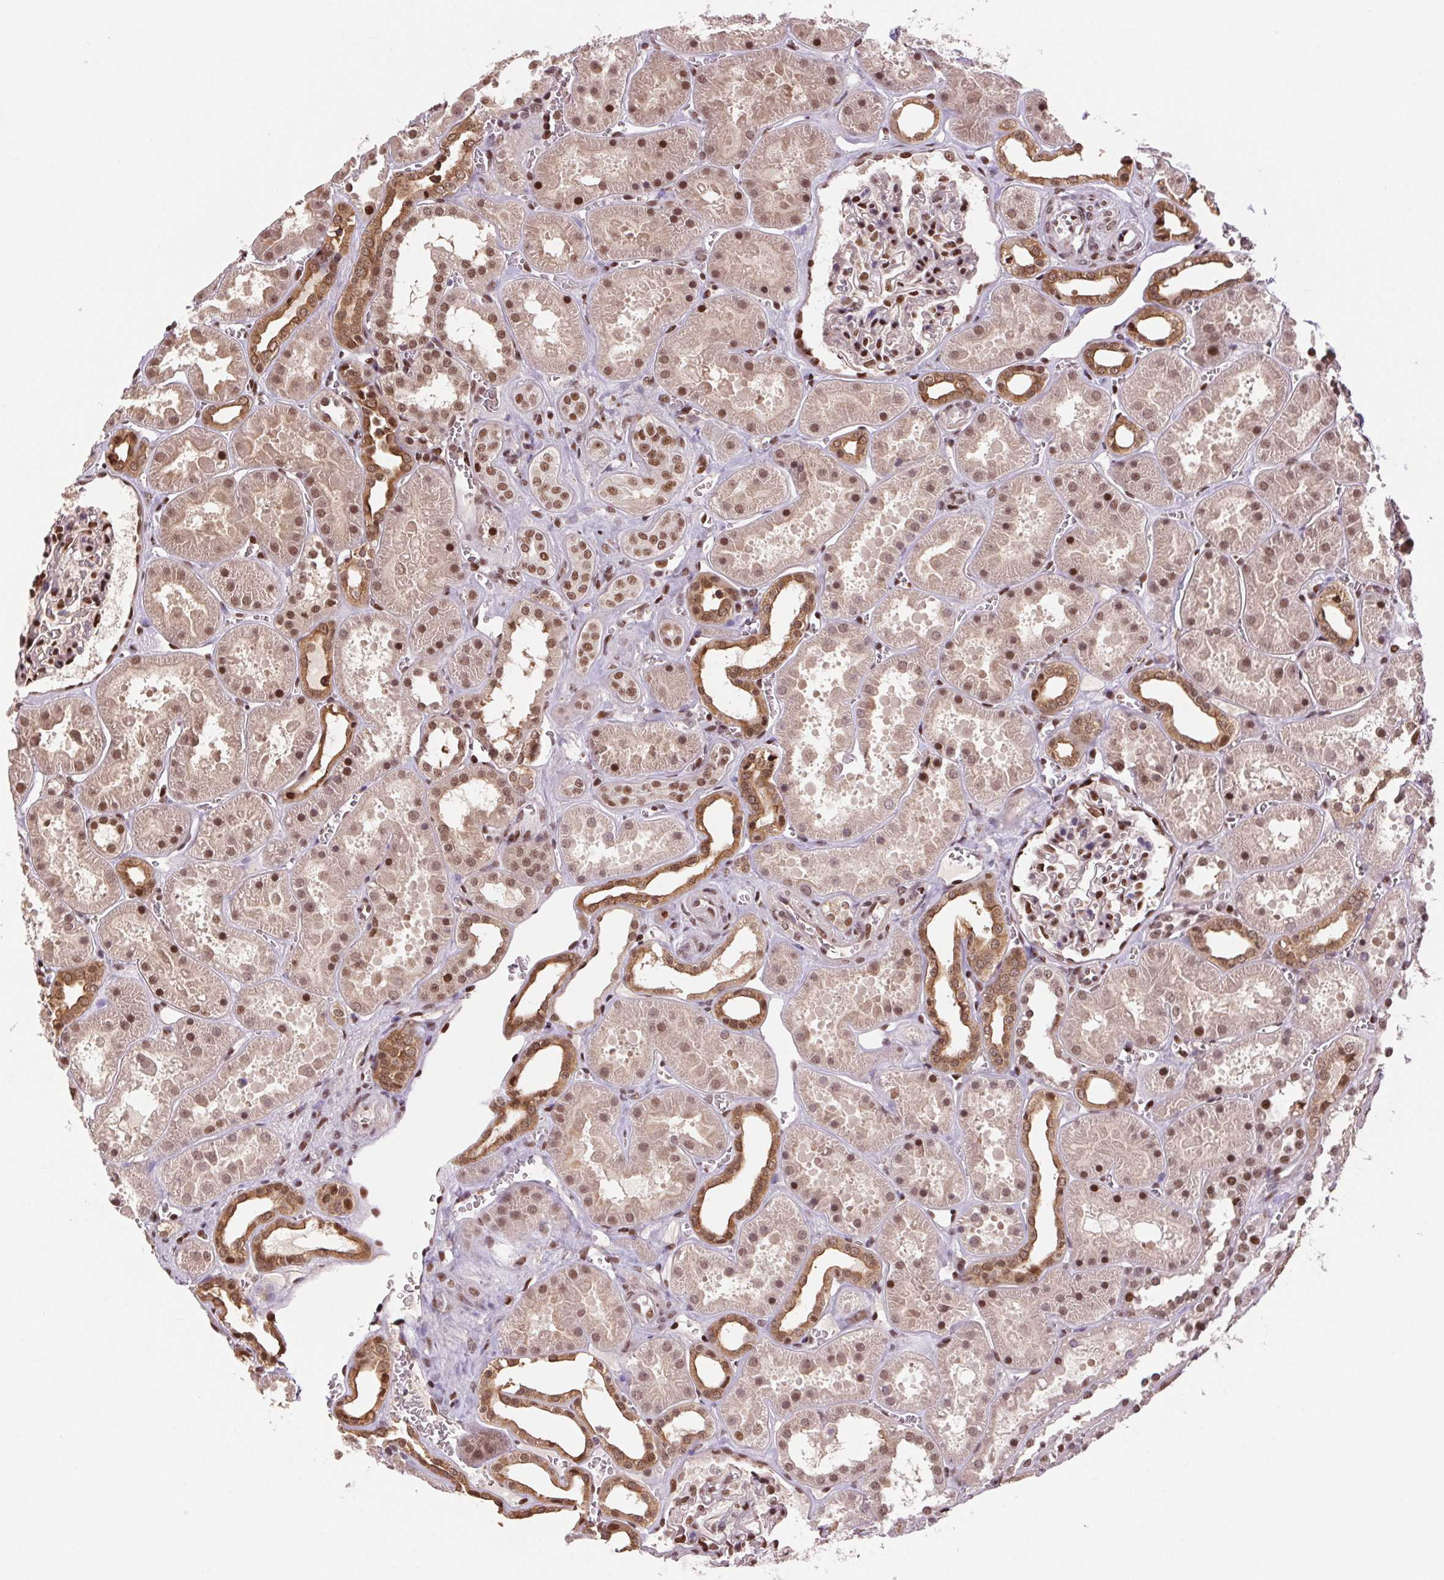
{"staining": {"intensity": "moderate", "quantity": ">75%", "location": "nuclear"}, "tissue": "kidney", "cell_type": "Cells in glomeruli", "image_type": "normal", "snomed": [{"axis": "morphology", "description": "Normal tissue, NOS"}, {"axis": "topography", "description": "Kidney"}], "caption": "A brown stain shows moderate nuclear expression of a protein in cells in glomeruli of benign human kidney.", "gene": "RAD23A", "patient": {"sex": "female", "age": 41}}